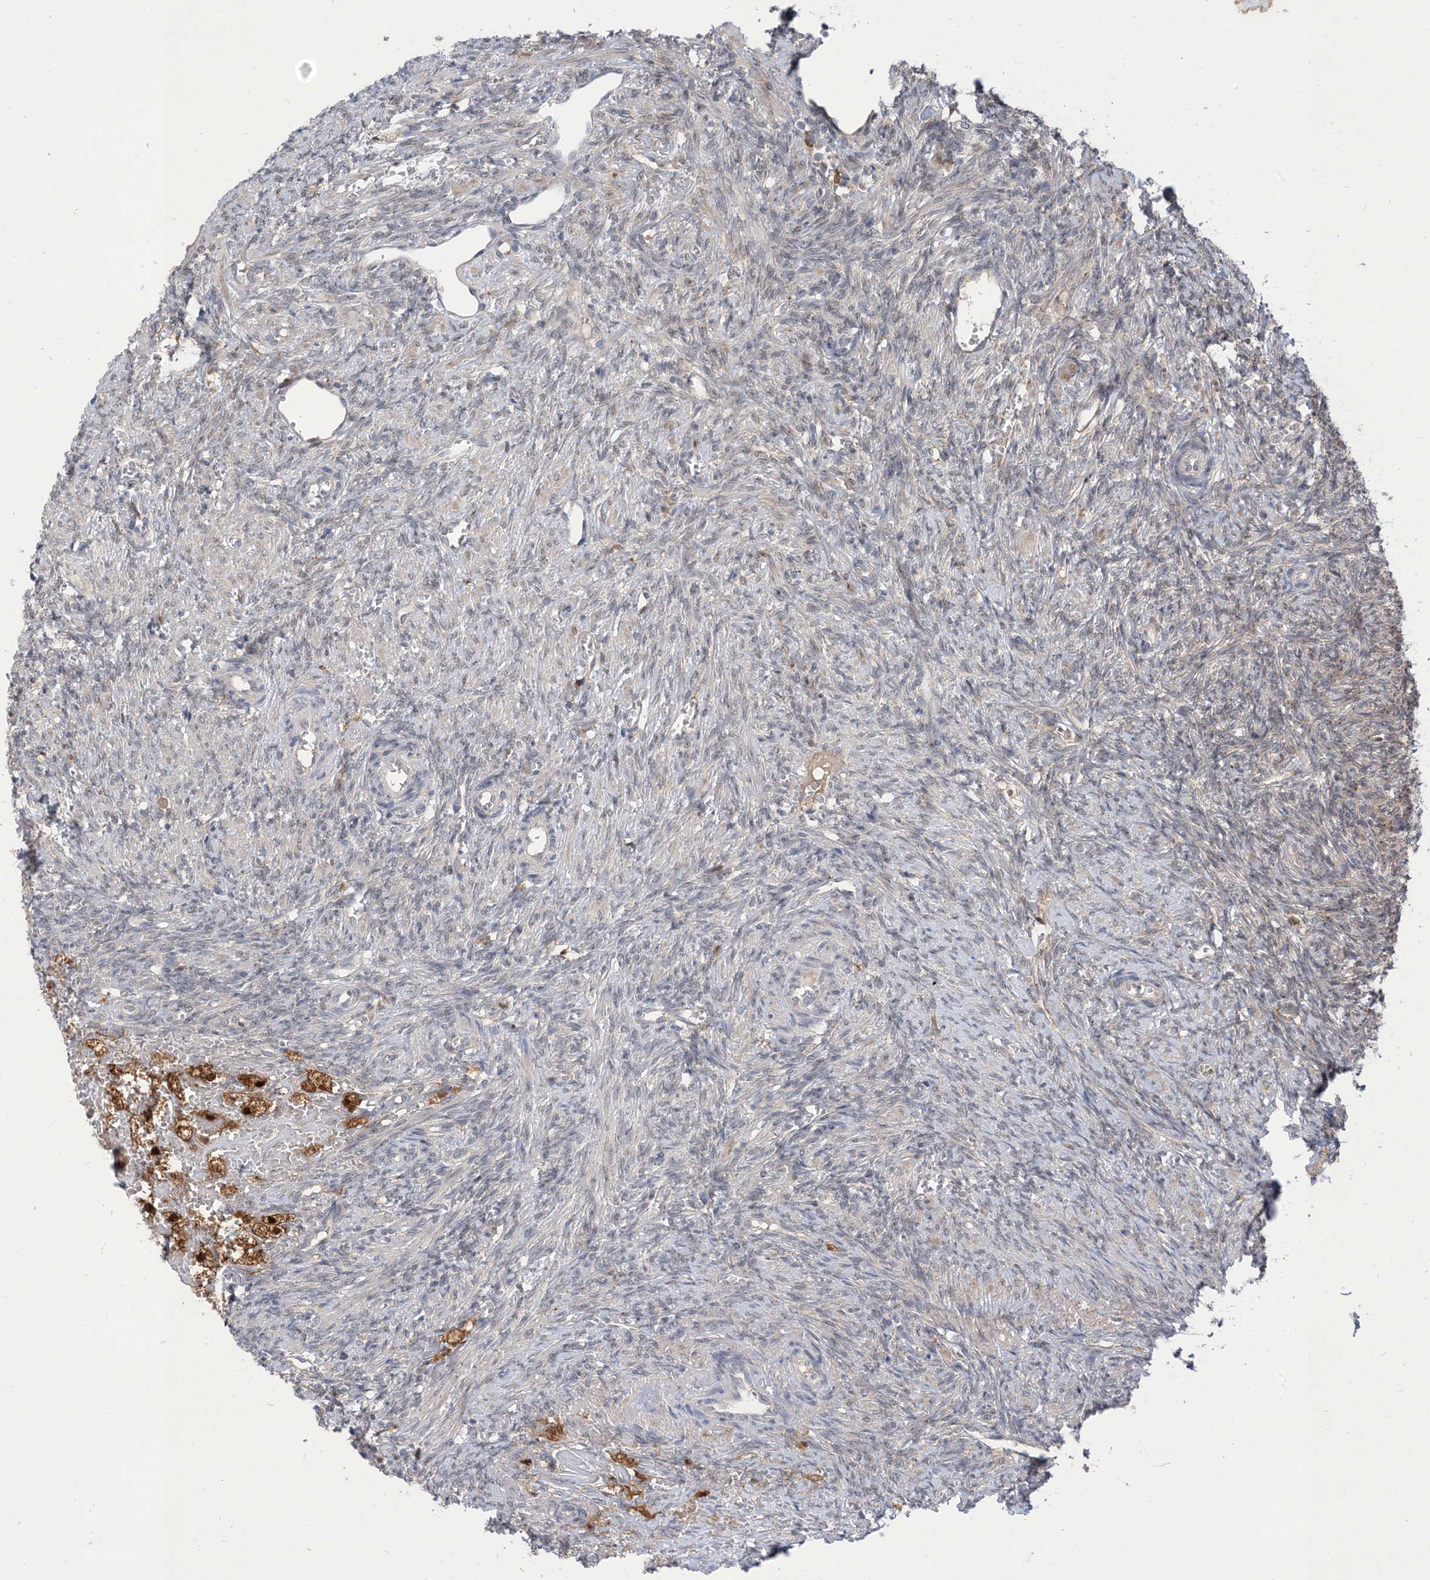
{"staining": {"intensity": "negative", "quantity": "none", "location": "none"}, "tissue": "ovary", "cell_type": "Ovarian stroma cells", "image_type": "normal", "snomed": [{"axis": "morphology", "description": "Normal tissue, NOS"}, {"axis": "topography", "description": "Ovary"}], "caption": "Immunohistochemical staining of normal human ovary exhibits no significant expression in ovarian stroma cells. Nuclei are stained in blue.", "gene": "NAGK", "patient": {"sex": "female", "age": 41}}